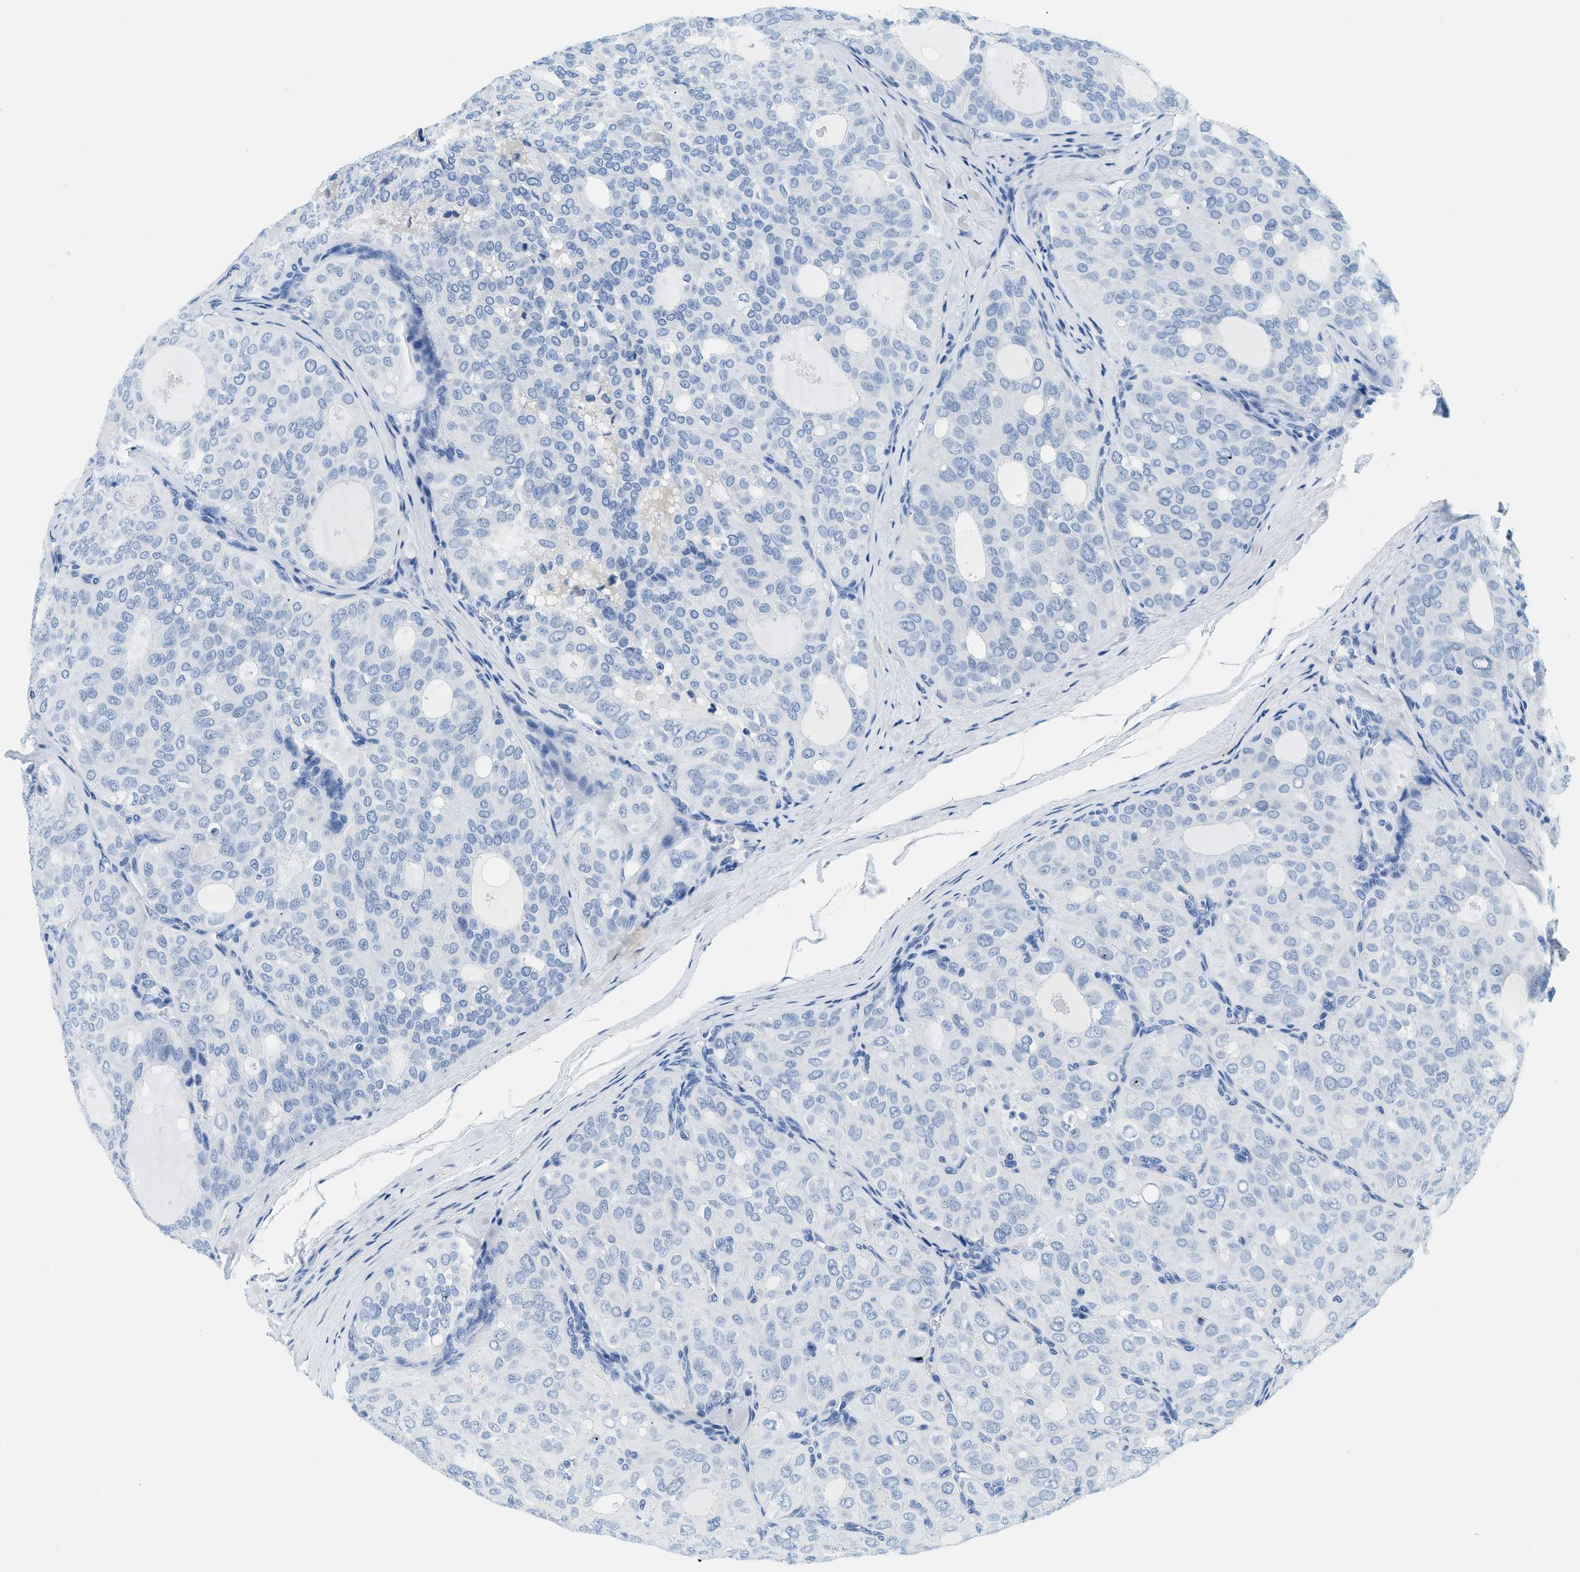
{"staining": {"intensity": "negative", "quantity": "none", "location": "none"}, "tissue": "thyroid cancer", "cell_type": "Tumor cells", "image_type": "cancer", "snomed": [{"axis": "morphology", "description": "Follicular adenoma carcinoma, NOS"}, {"axis": "topography", "description": "Thyroid gland"}], "caption": "Immunohistochemistry (IHC) histopathology image of neoplastic tissue: human thyroid cancer (follicular adenoma carcinoma) stained with DAB (3,3'-diaminobenzidine) demonstrates no significant protein staining in tumor cells. (Stains: DAB immunohistochemistry with hematoxylin counter stain, Microscopy: brightfield microscopy at high magnification).", "gene": "STXBP2", "patient": {"sex": "male", "age": 75}}